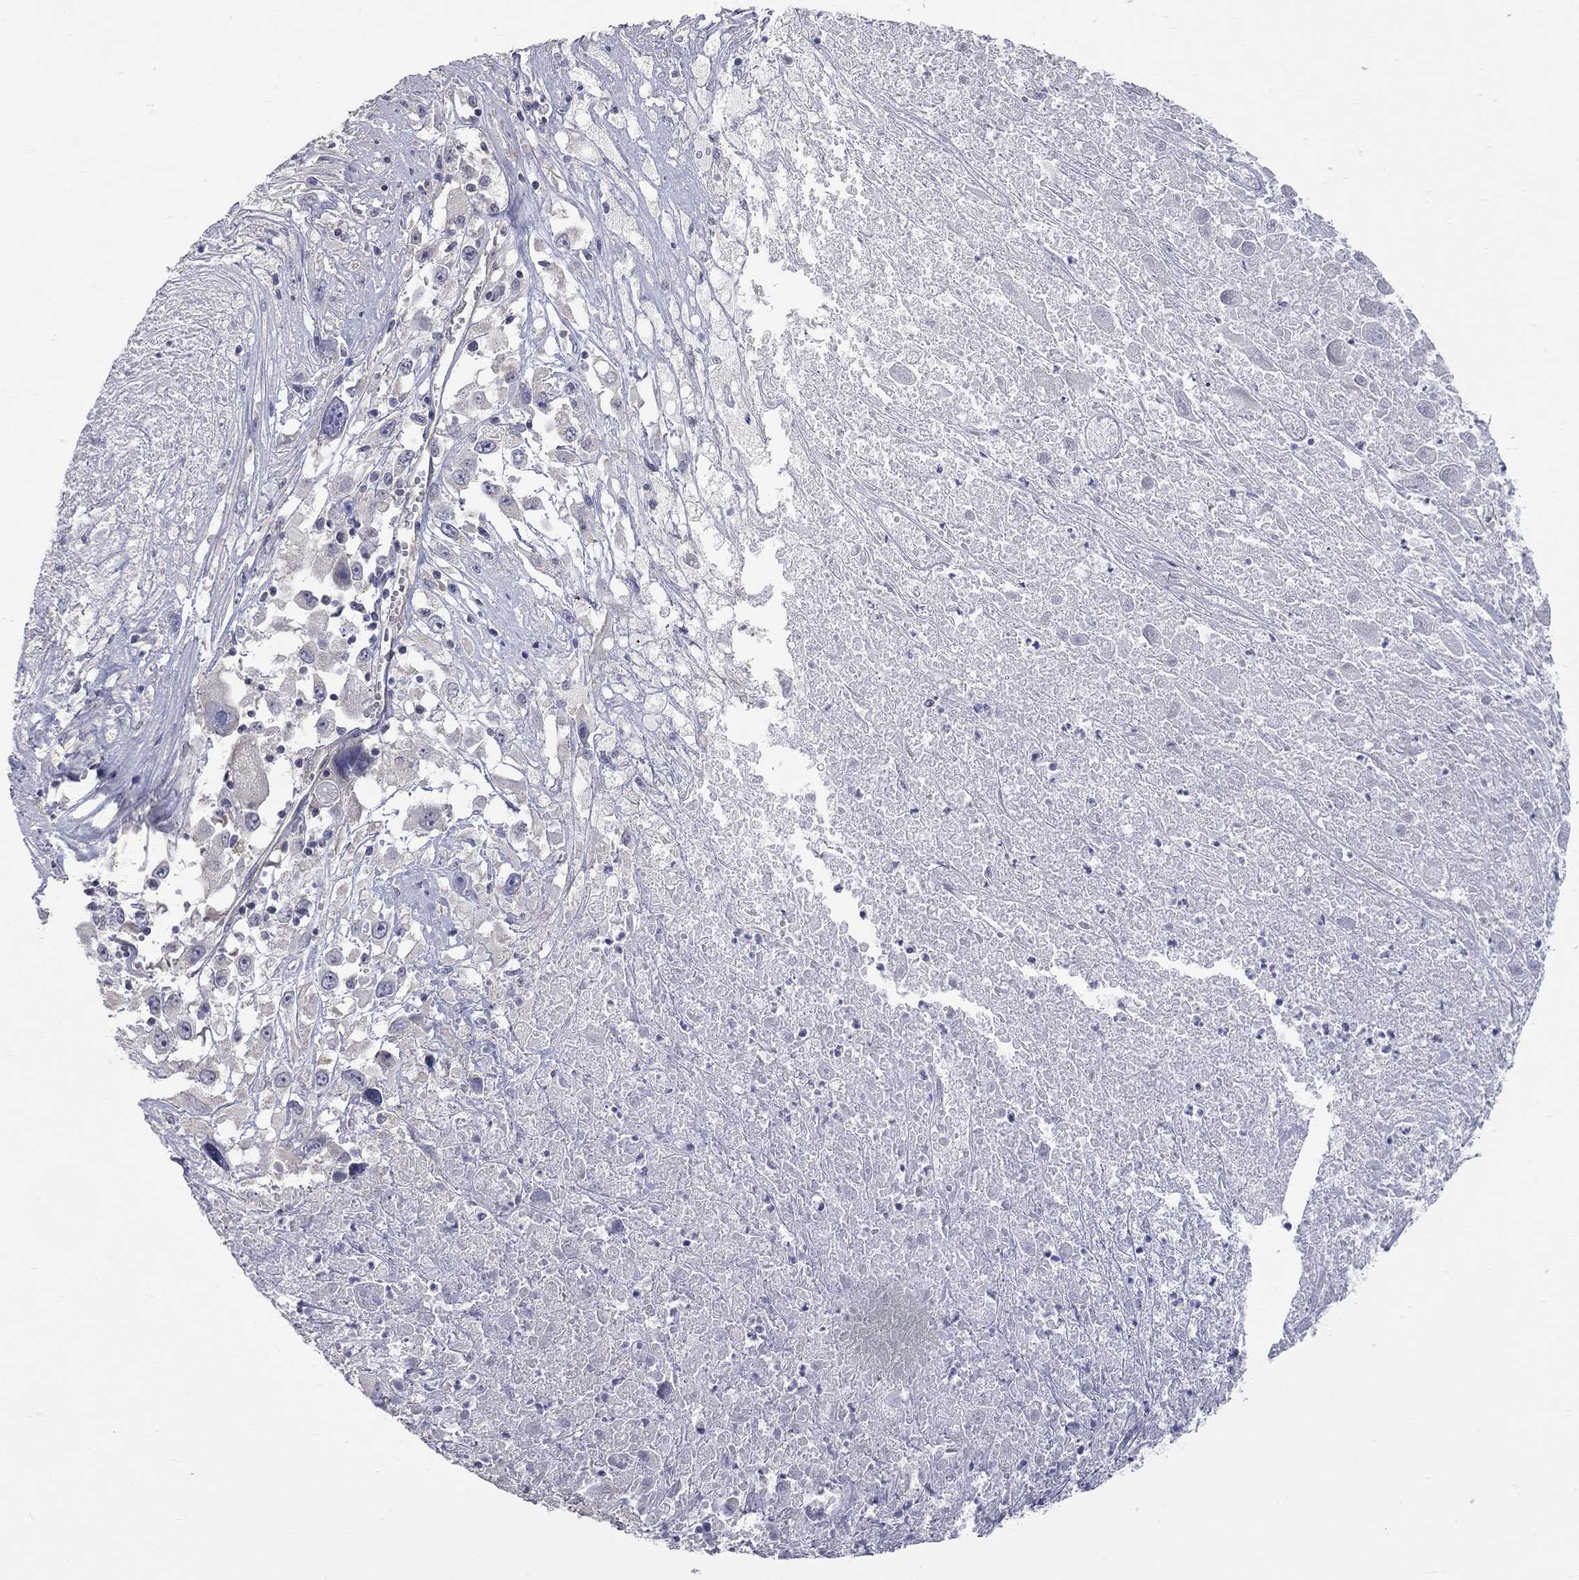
{"staining": {"intensity": "negative", "quantity": "none", "location": "none"}, "tissue": "melanoma", "cell_type": "Tumor cells", "image_type": "cancer", "snomed": [{"axis": "morphology", "description": "Malignant melanoma, Metastatic site"}, {"axis": "topography", "description": "Lymph node"}], "caption": "Photomicrograph shows no significant protein positivity in tumor cells of malignant melanoma (metastatic site).", "gene": "OPRK1", "patient": {"sex": "male", "age": 50}}